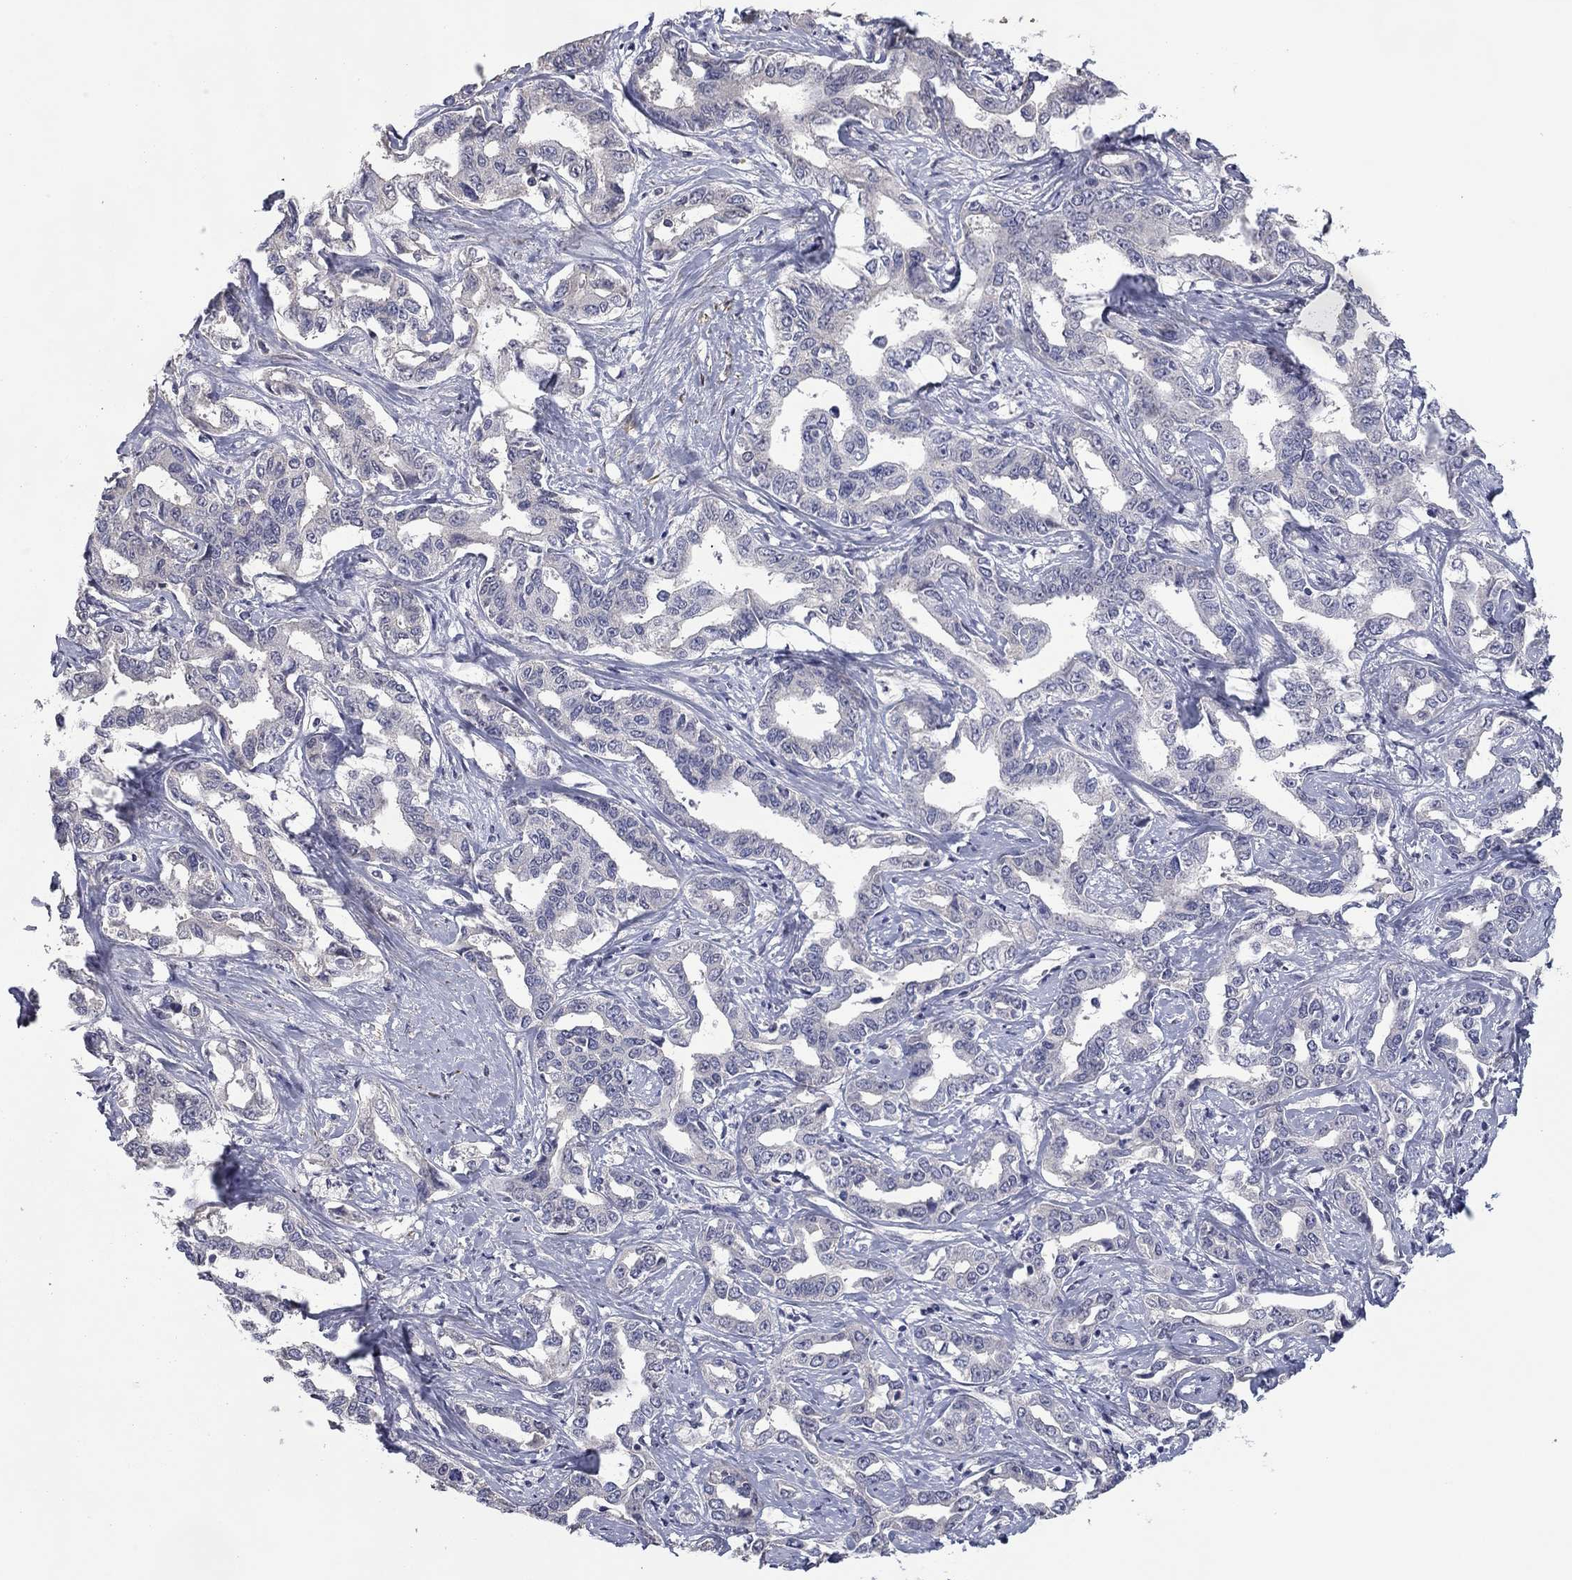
{"staining": {"intensity": "negative", "quantity": "none", "location": "none"}, "tissue": "liver cancer", "cell_type": "Tumor cells", "image_type": "cancer", "snomed": [{"axis": "morphology", "description": "Cholangiocarcinoma"}, {"axis": "topography", "description": "Liver"}], "caption": "The image exhibits no staining of tumor cells in liver cholangiocarcinoma.", "gene": "IP6K3", "patient": {"sex": "male", "age": 59}}